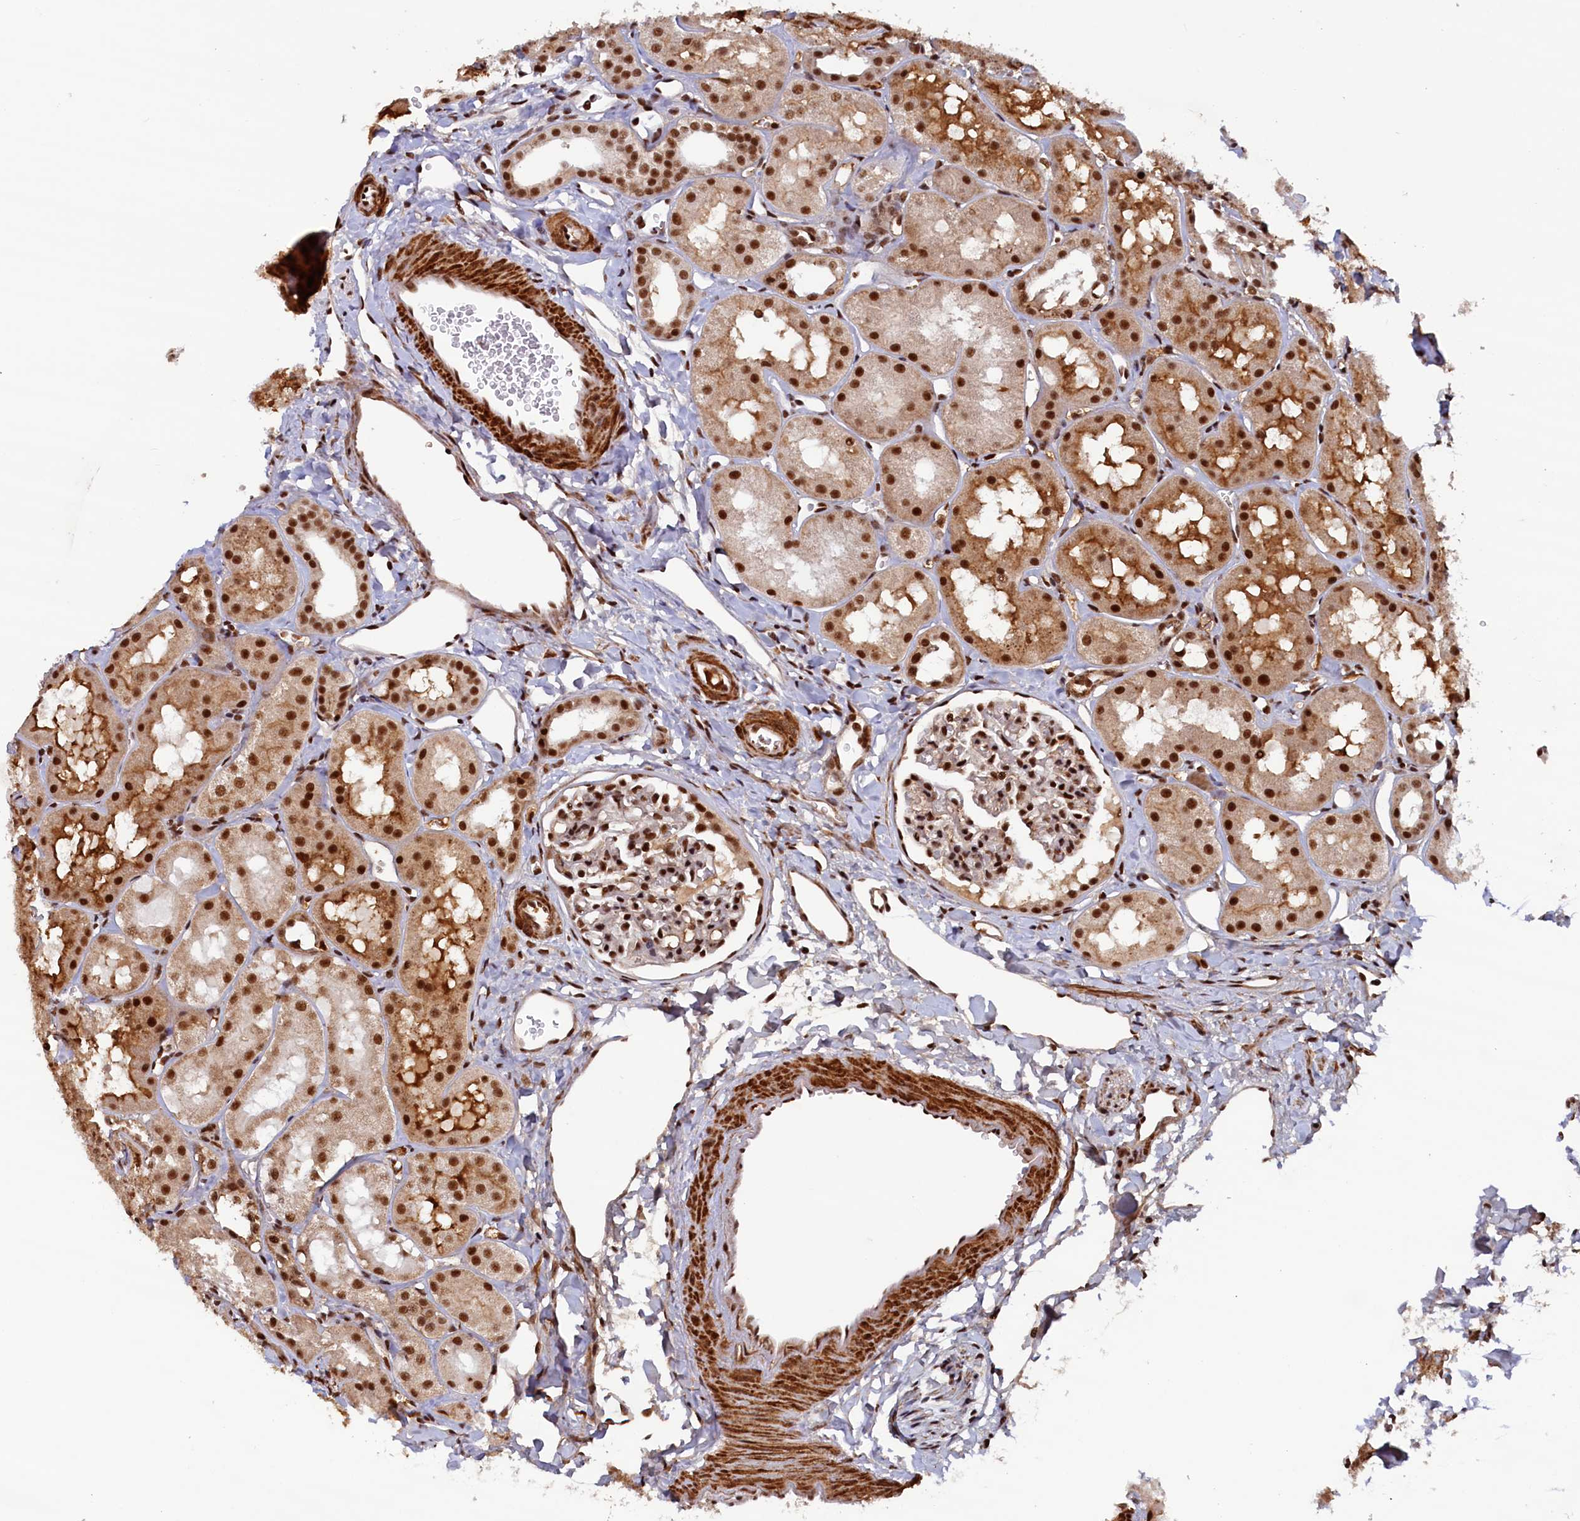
{"staining": {"intensity": "strong", "quantity": ">75%", "location": "nuclear"}, "tissue": "kidney", "cell_type": "Cells in glomeruli", "image_type": "normal", "snomed": [{"axis": "morphology", "description": "Normal tissue, NOS"}, {"axis": "topography", "description": "Kidney"}, {"axis": "topography", "description": "Urinary bladder"}], "caption": "Protein staining exhibits strong nuclear staining in about >75% of cells in glomeruli in benign kidney.", "gene": "ZC3H18", "patient": {"sex": "male", "age": 16}}